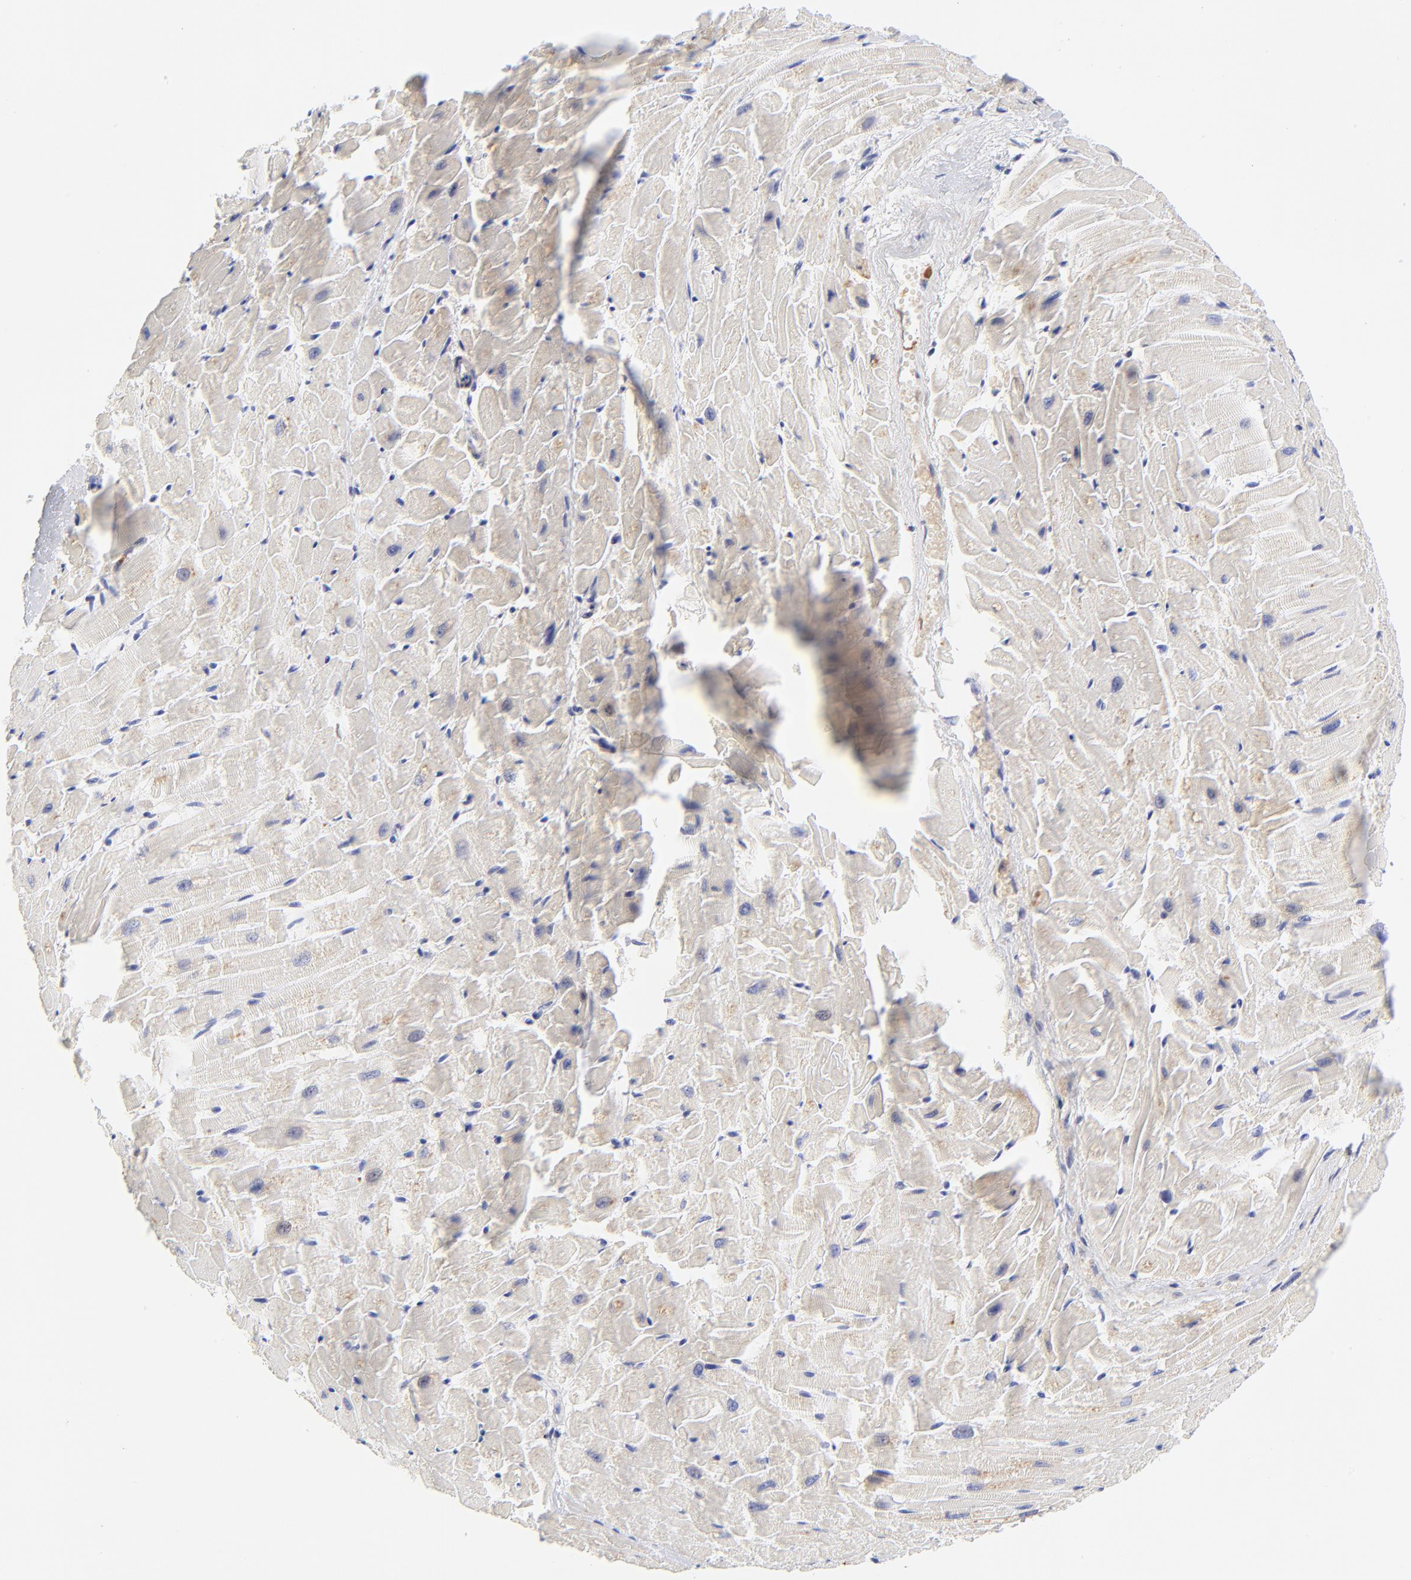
{"staining": {"intensity": "negative", "quantity": "none", "location": "none"}, "tissue": "heart muscle", "cell_type": "Cardiomyocytes", "image_type": "normal", "snomed": [{"axis": "morphology", "description": "Normal tissue, NOS"}, {"axis": "topography", "description": "Heart"}], "caption": "DAB (3,3'-diaminobenzidine) immunohistochemical staining of normal heart muscle demonstrates no significant positivity in cardiomyocytes.", "gene": "MDGA2", "patient": {"sex": "female", "age": 19}}